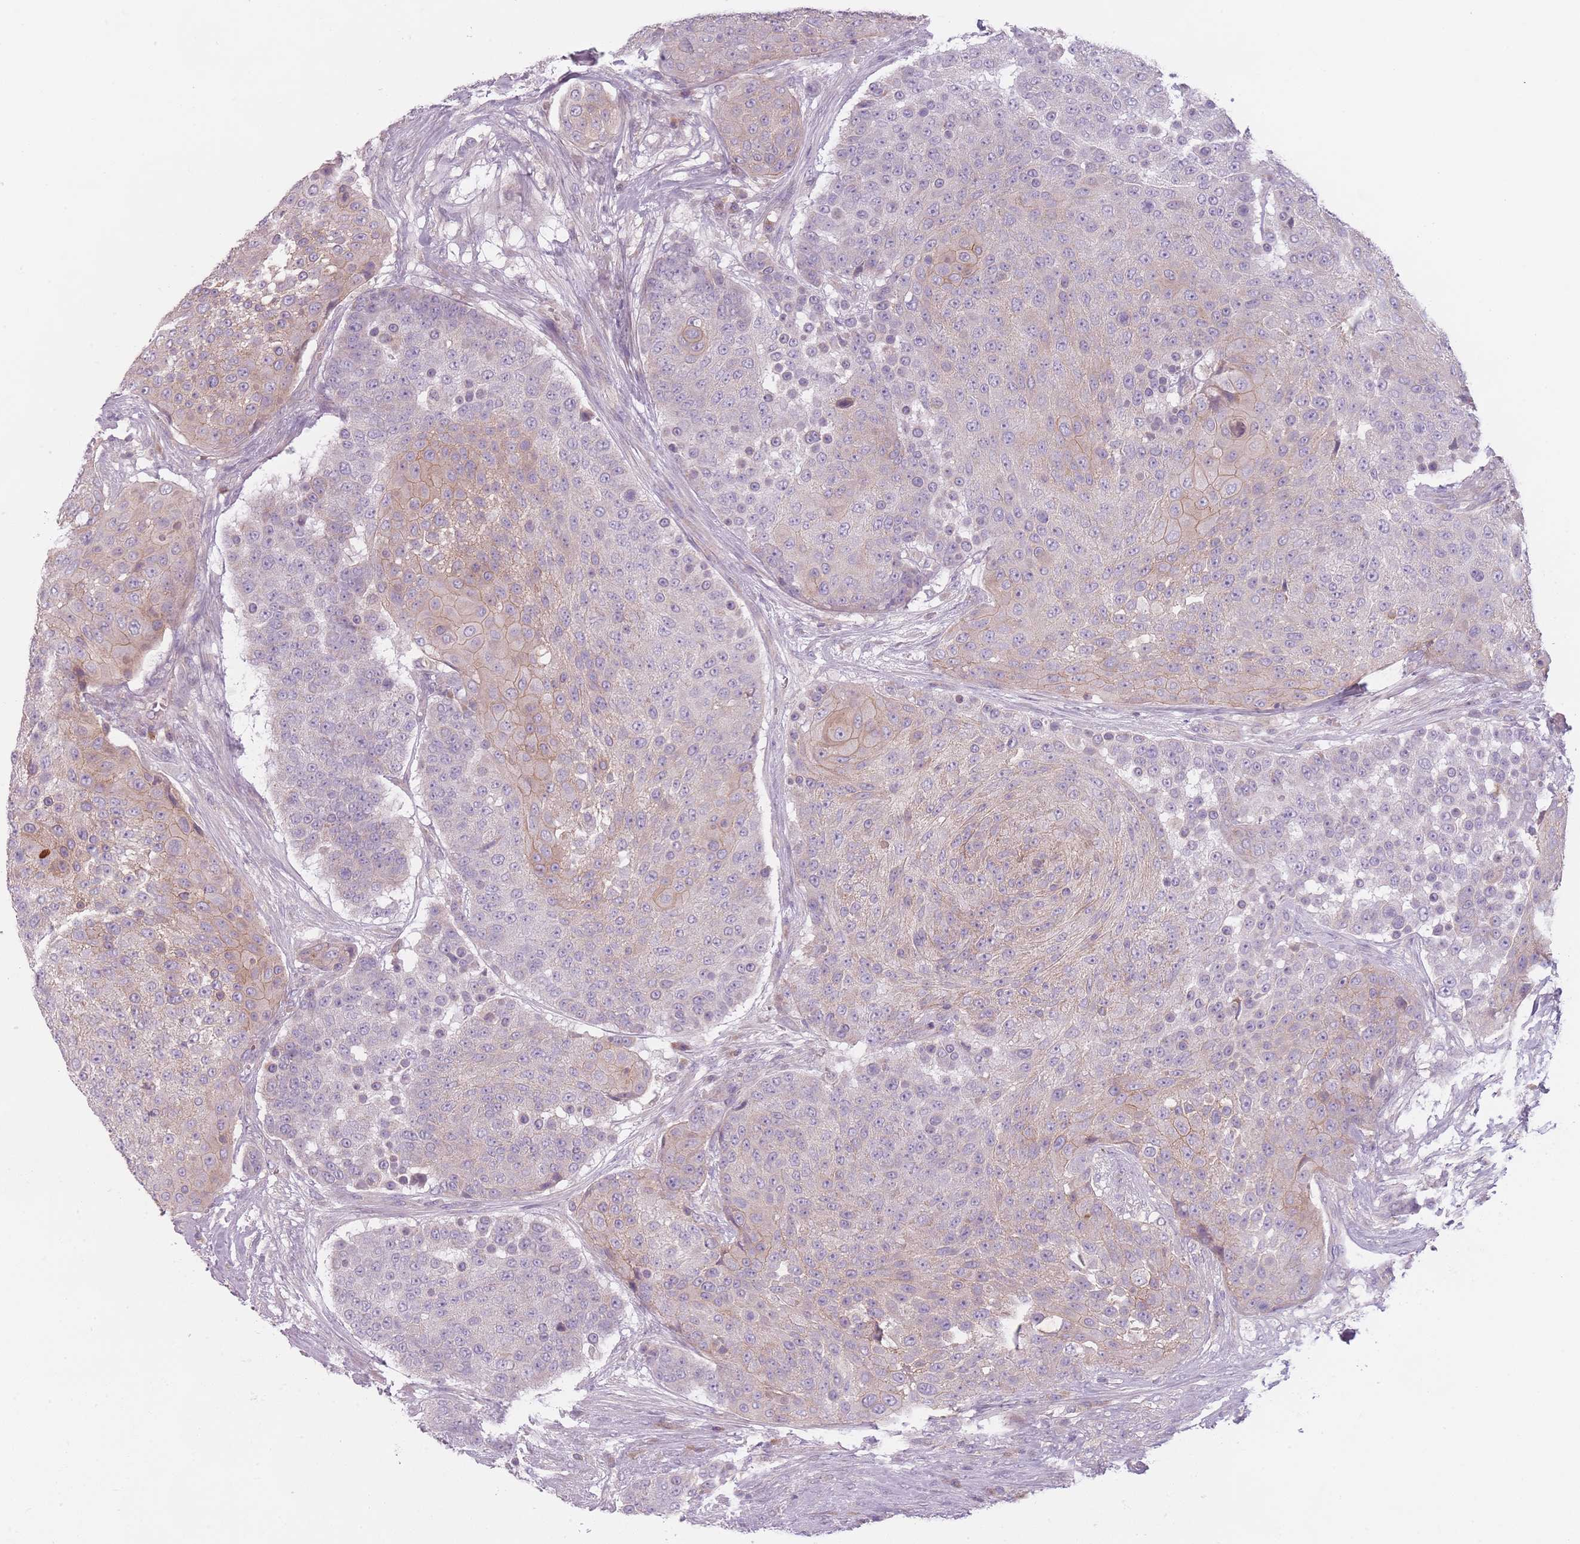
{"staining": {"intensity": "weak", "quantity": "<25%", "location": "cytoplasmic/membranous"}, "tissue": "urothelial cancer", "cell_type": "Tumor cells", "image_type": "cancer", "snomed": [{"axis": "morphology", "description": "Urothelial carcinoma, High grade"}, {"axis": "topography", "description": "Urinary bladder"}], "caption": "The image demonstrates no staining of tumor cells in urothelial cancer. Brightfield microscopy of IHC stained with DAB (brown) and hematoxylin (blue), captured at high magnification.", "gene": "NT5DC2", "patient": {"sex": "female", "age": 63}}